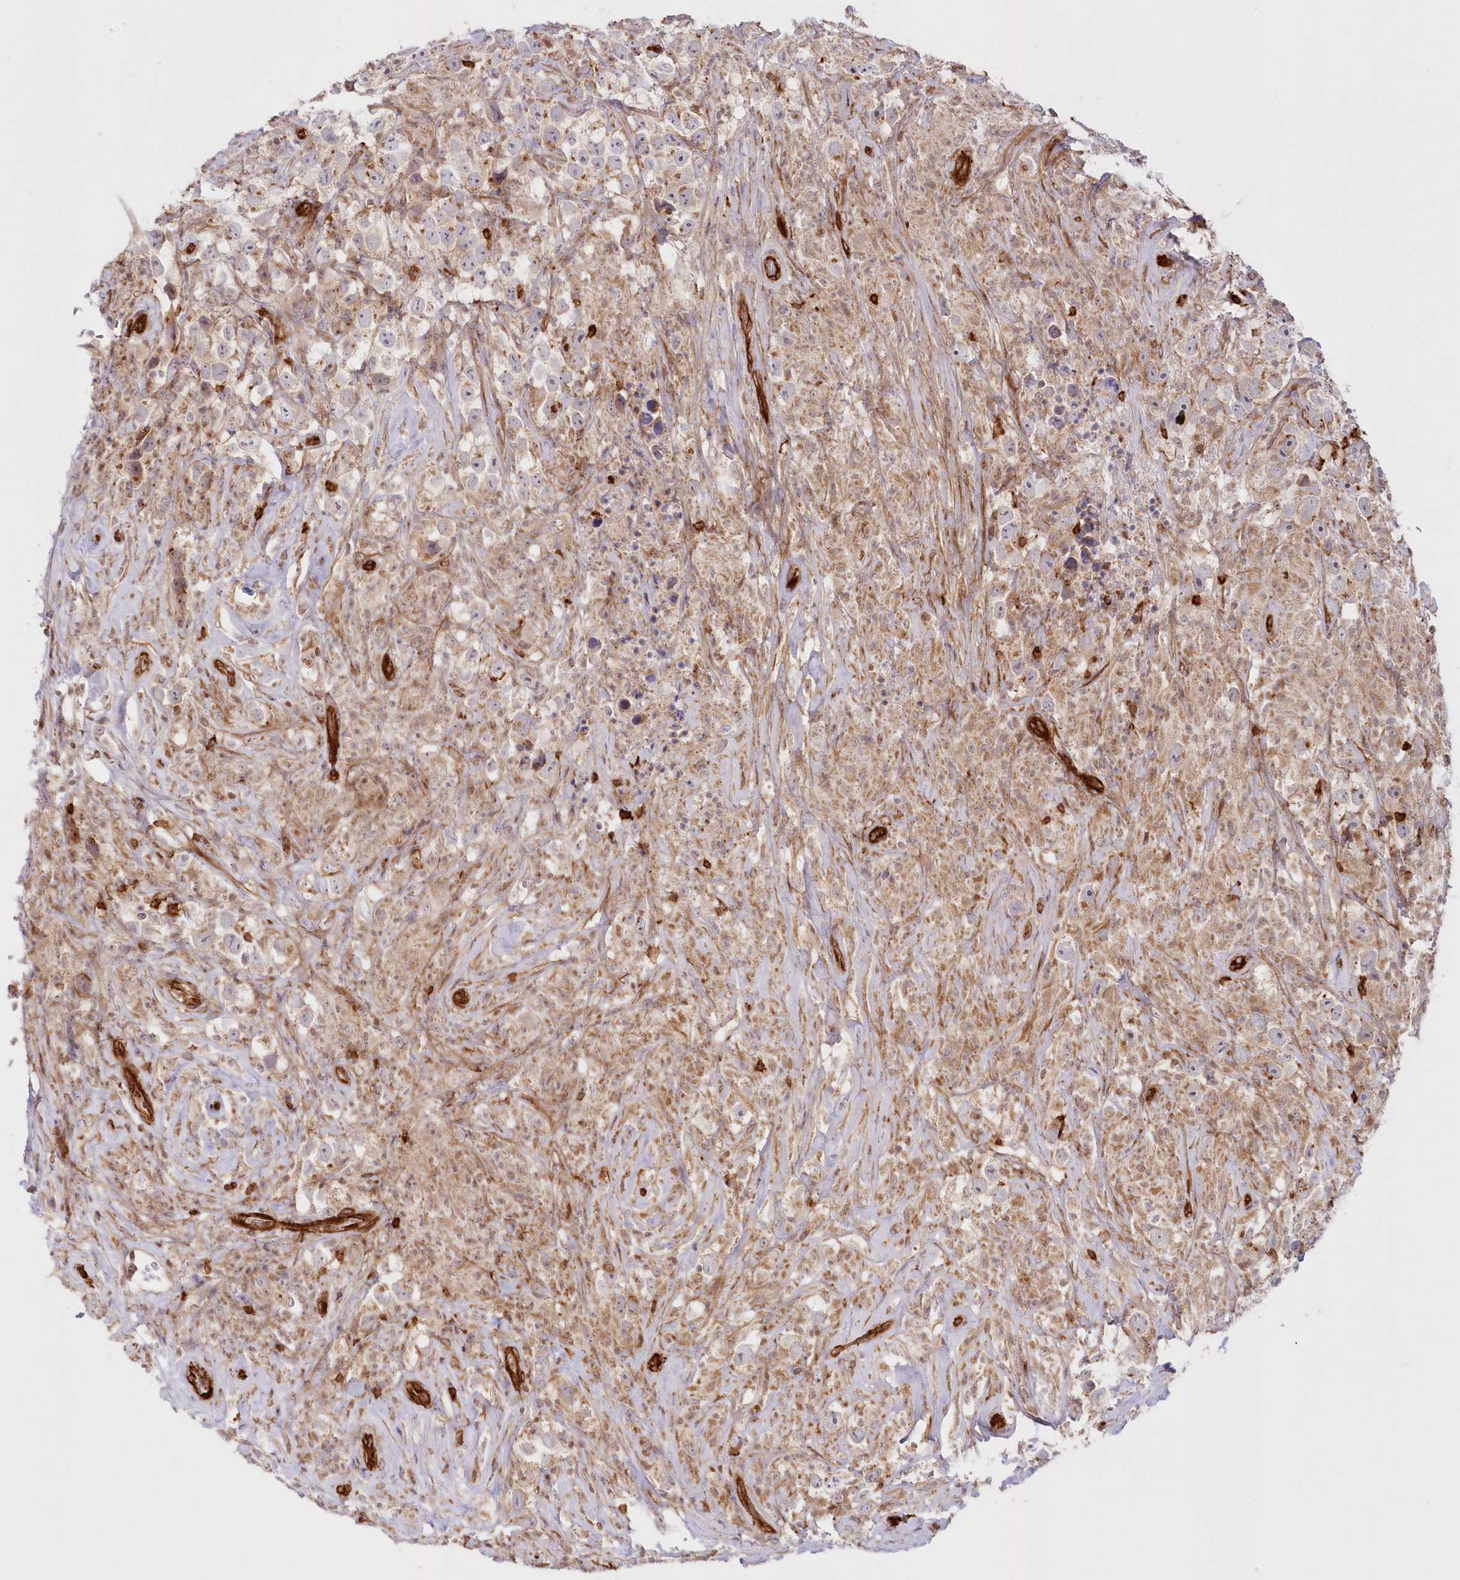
{"staining": {"intensity": "moderate", "quantity": ">75%", "location": "cytoplasmic/membranous"}, "tissue": "testis cancer", "cell_type": "Tumor cells", "image_type": "cancer", "snomed": [{"axis": "morphology", "description": "Seminoma, NOS"}, {"axis": "topography", "description": "Testis"}], "caption": "Moderate cytoplasmic/membranous protein staining is identified in approximately >75% of tumor cells in testis cancer (seminoma).", "gene": "AFAP1L2", "patient": {"sex": "male", "age": 49}}